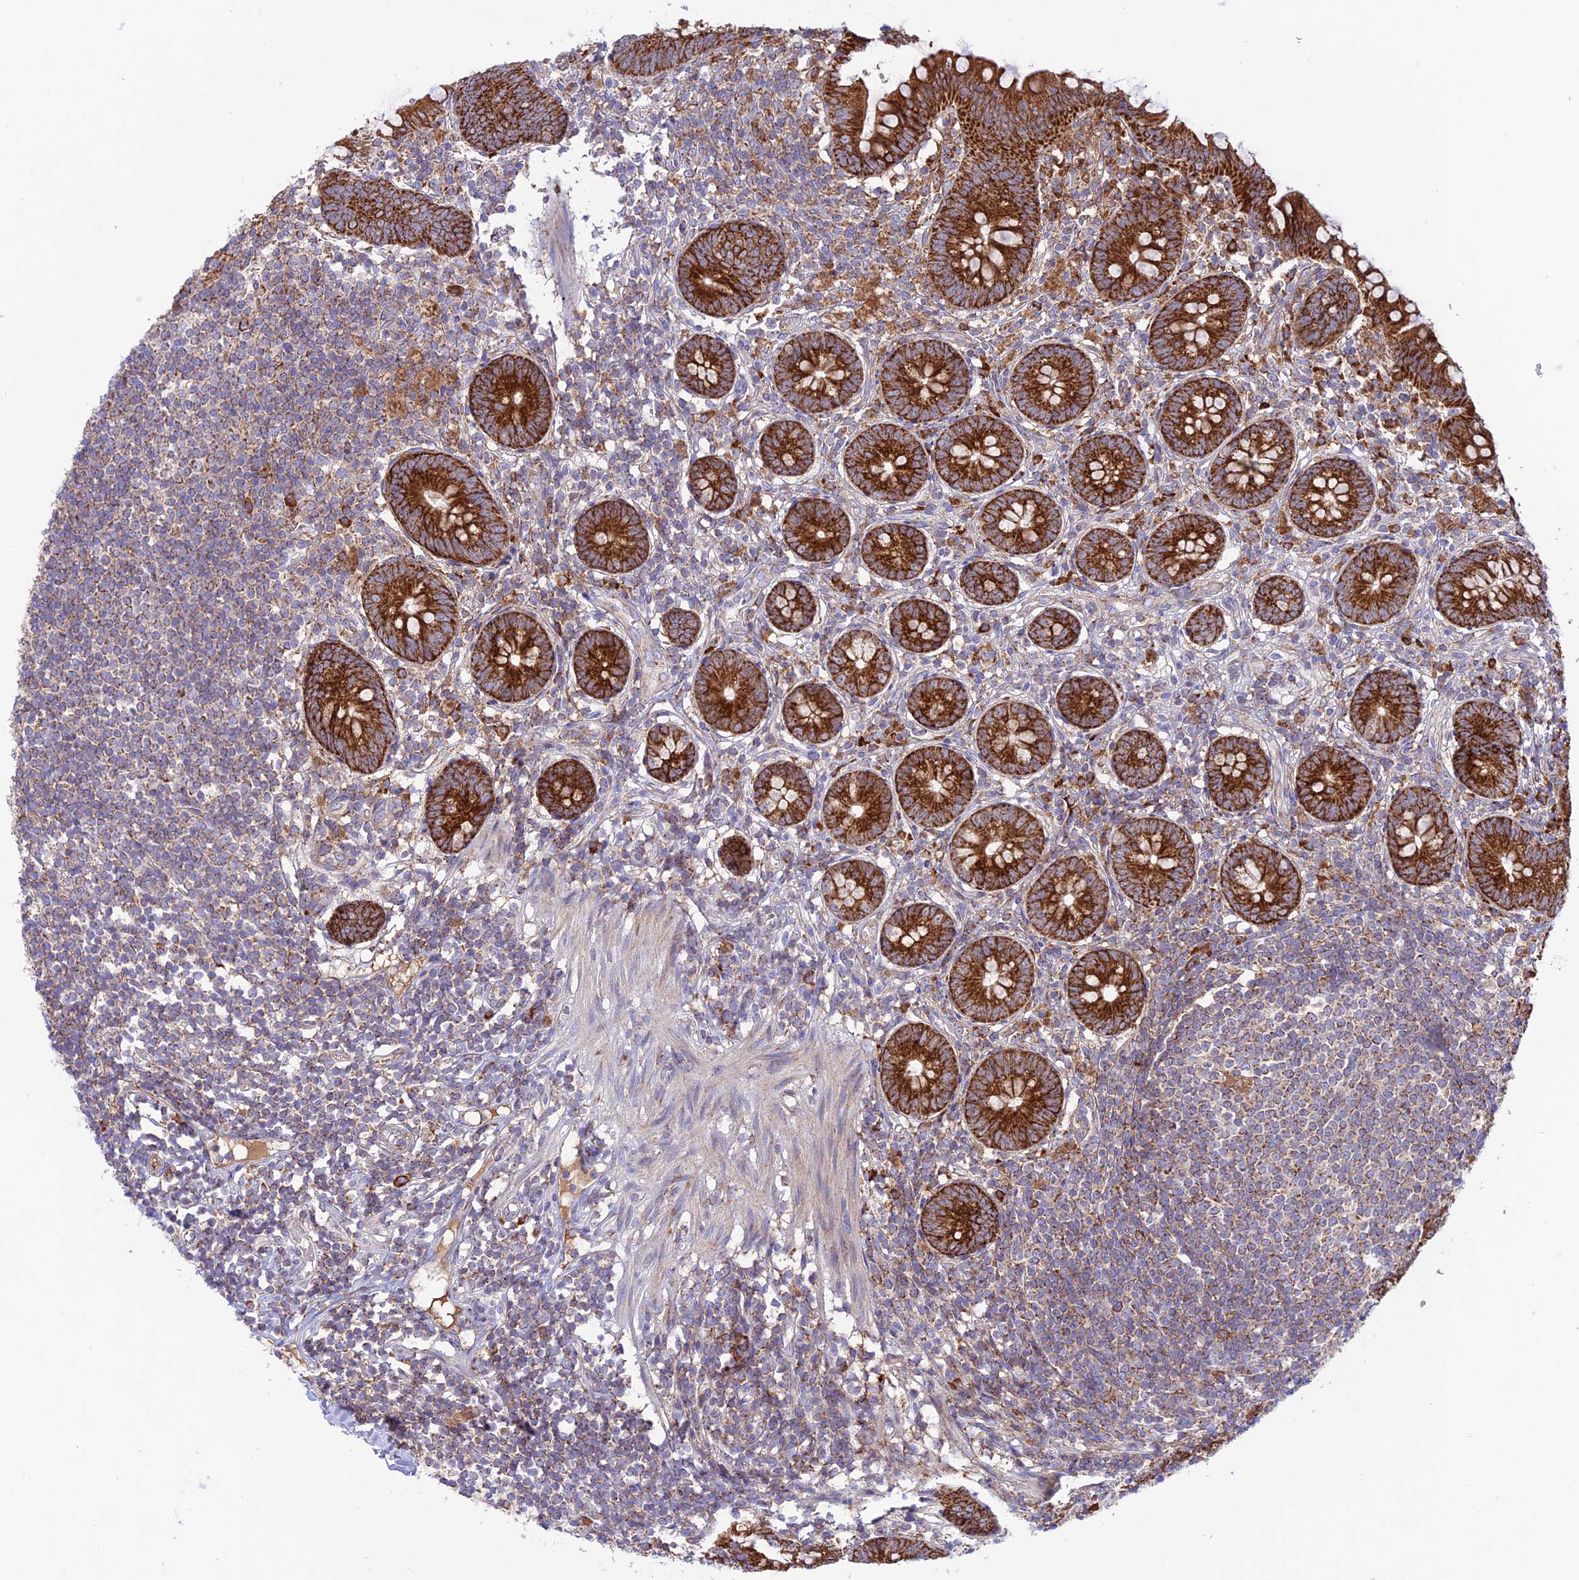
{"staining": {"intensity": "strong", "quantity": ">75%", "location": "cytoplasmic/membranous"}, "tissue": "appendix", "cell_type": "Glandular cells", "image_type": "normal", "snomed": [{"axis": "morphology", "description": "Normal tissue, NOS"}, {"axis": "topography", "description": "Appendix"}], "caption": "A high amount of strong cytoplasmic/membranous expression is seen in approximately >75% of glandular cells in normal appendix.", "gene": "UAP1L1", "patient": {"sex": "female", "age": 62}}